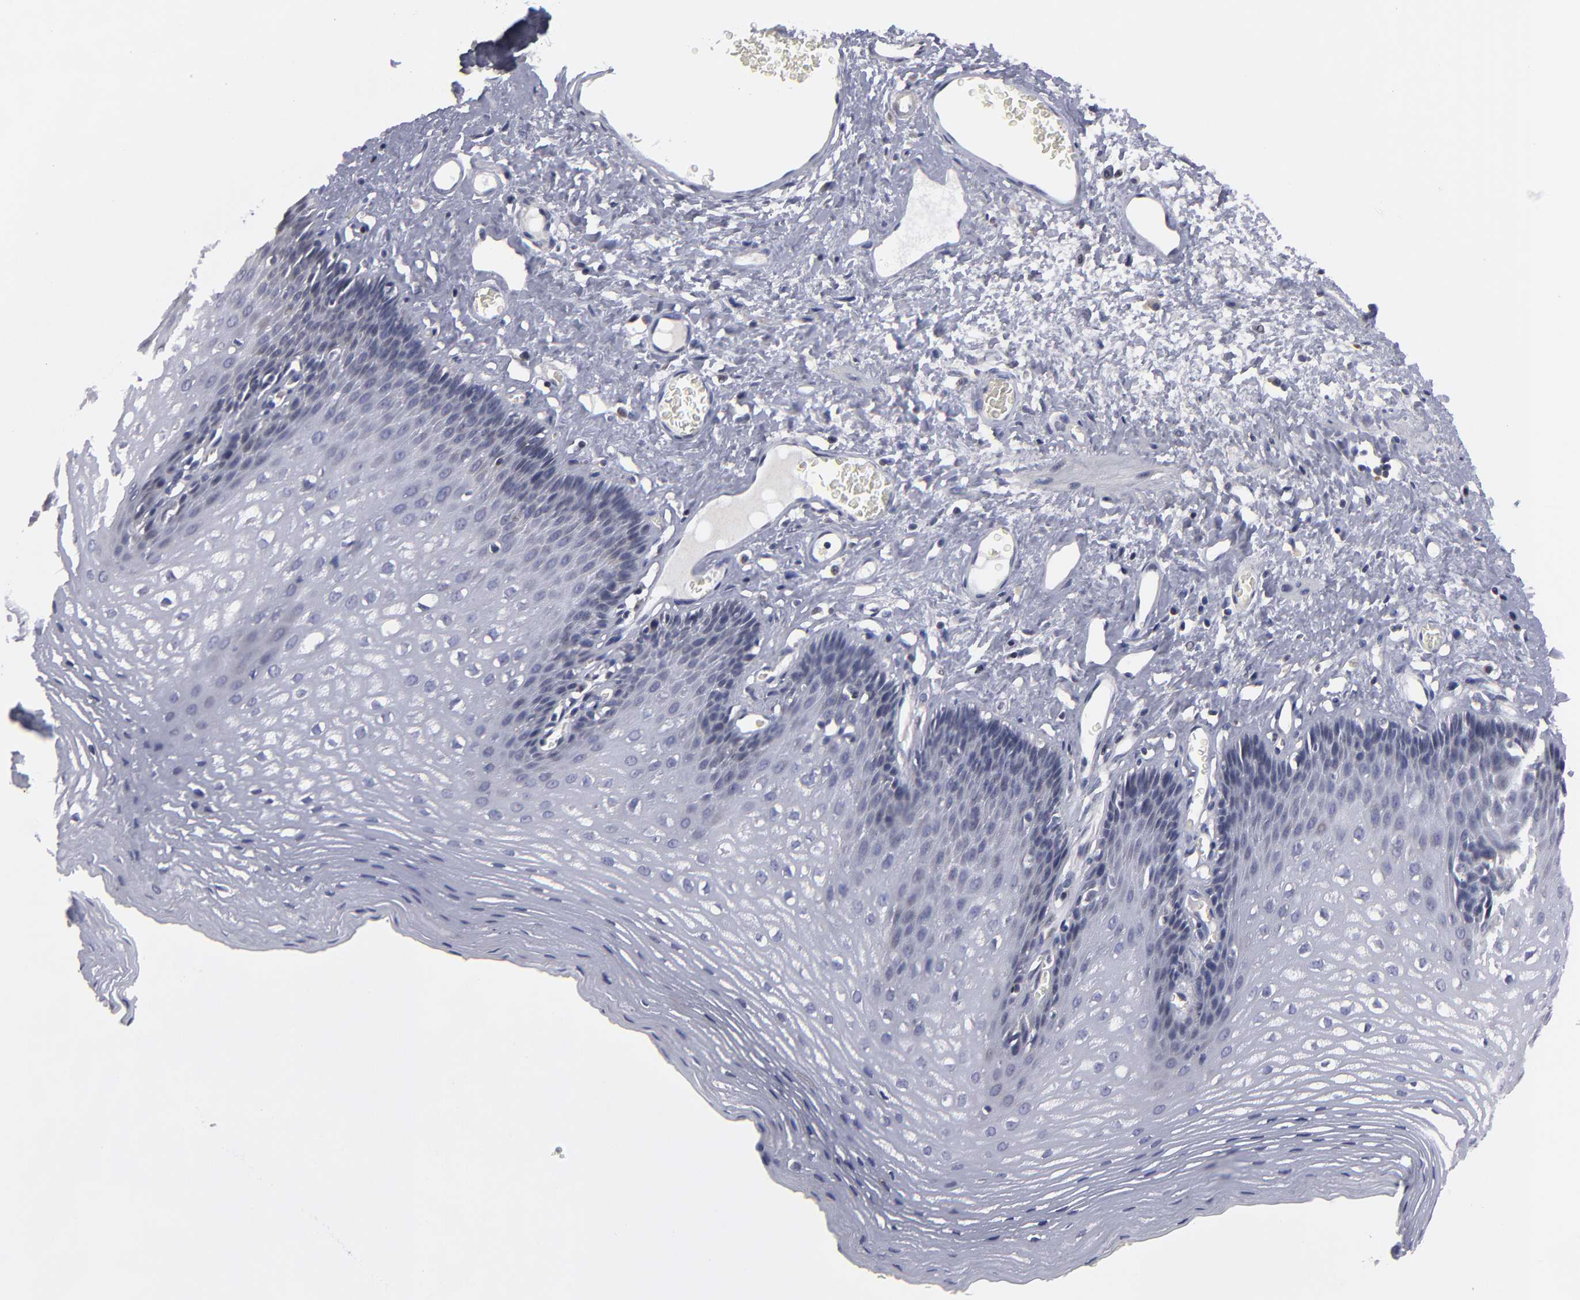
{"staining": {"intensity": "negative", "quantity": "none", "location": "none"}, "tissue": "esophagus", "cell_type": "Squamous epithelial cells", "image_type": "normal", "snomed": [{"axis": "morphology", "description": "Normal tissue, NOS"}, {"axis": "topography", "description": "Esophagus"}], "caption": "Photomicrograph shows no protein positivity in squamous epithelial cells of unremarkable esophagus.", "gene": "CEP97", "patient": {"sex": "female", "age": 70}}